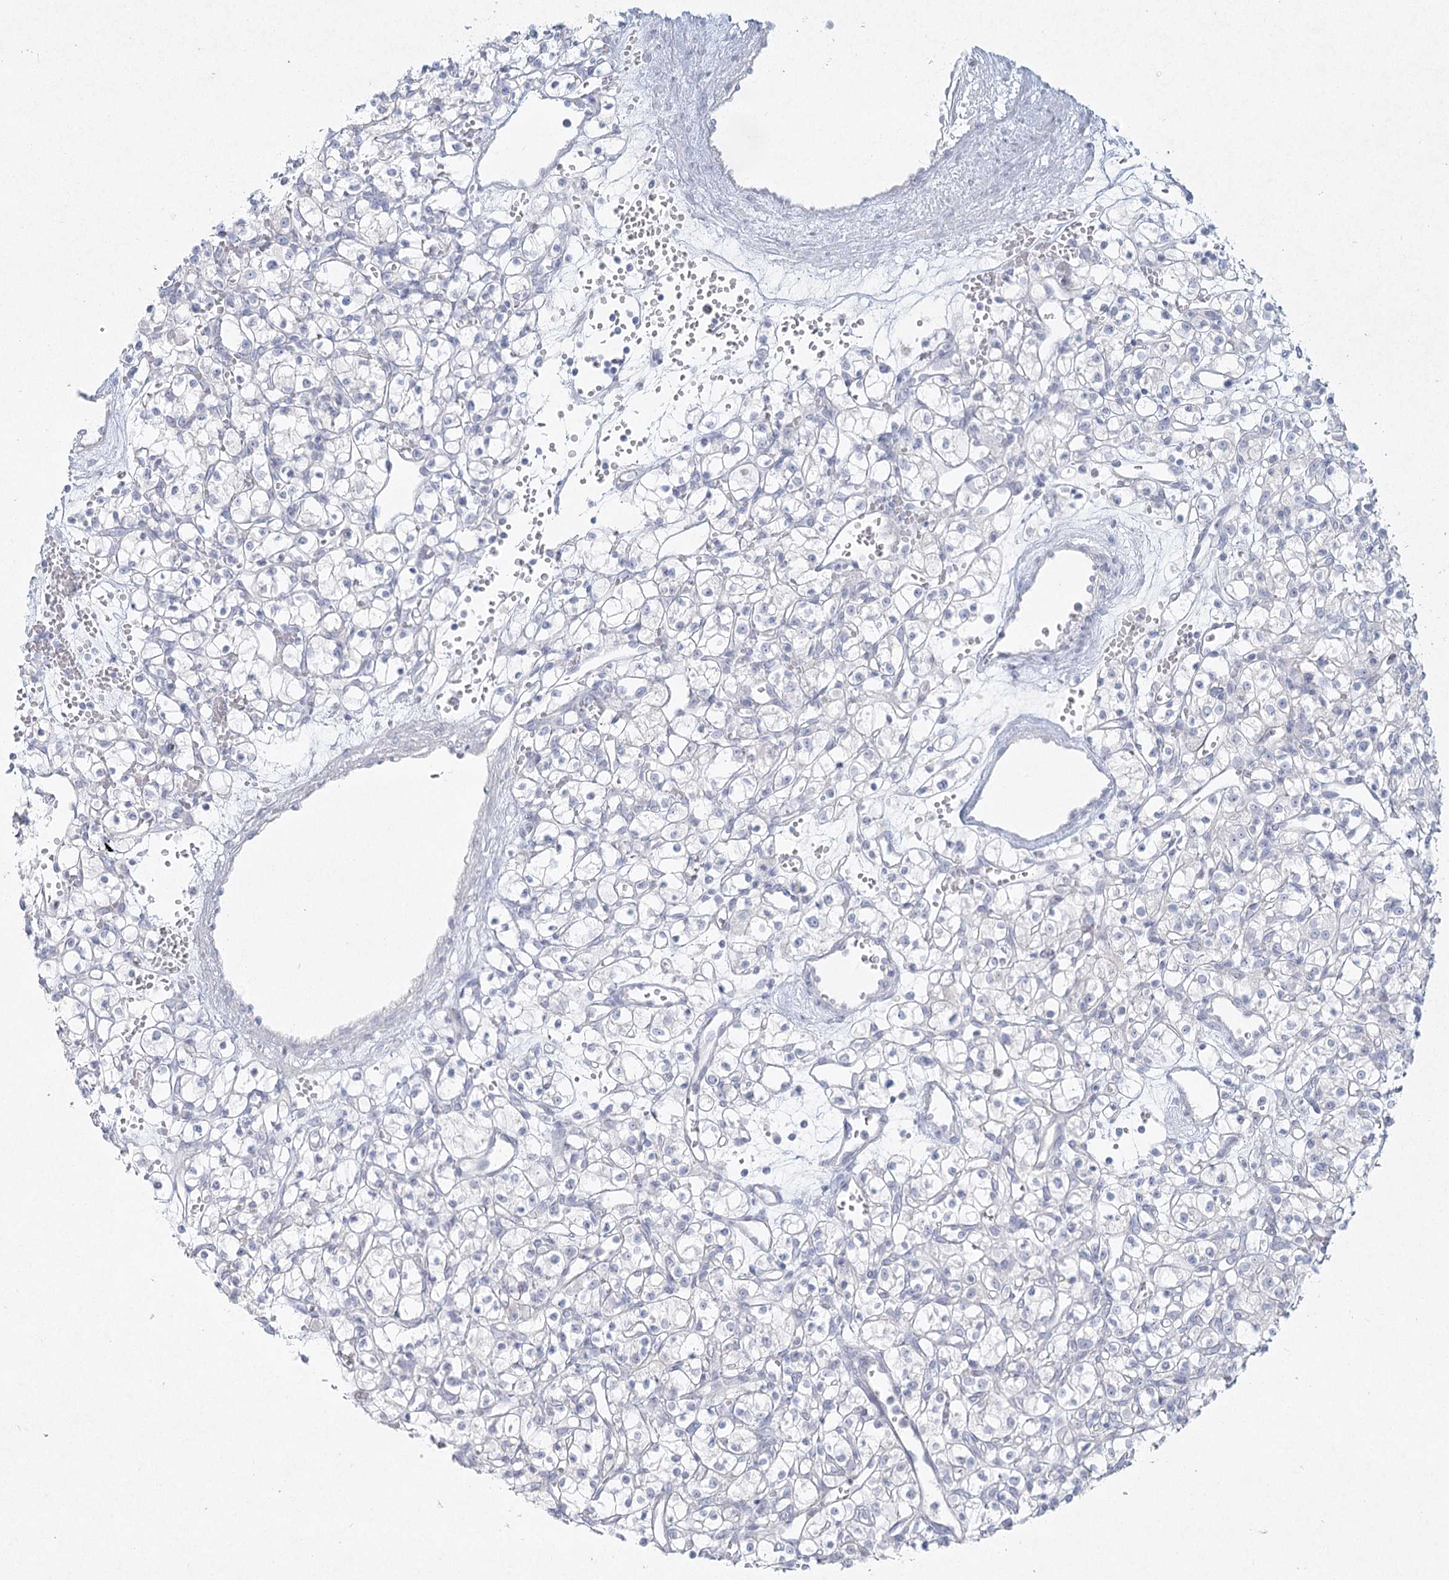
{"staining": {"intensity": "negative", "quantity": "none", "location": "none"}, "tissue": "renal cancer", "cell_type": "Tumor cells", "image_type": "cancer", "snomed": [{"axis": "morphology", "description": "Adenocarcinoma, NOS"}, {"axis": "topography", "description": "Kidney"}], "caption": "An image of human adenocarcinoma (renal) is negative for staining in tumor cells.", "gene": "LRP2BP", "patient": {"sex": "female", "age": 59}}